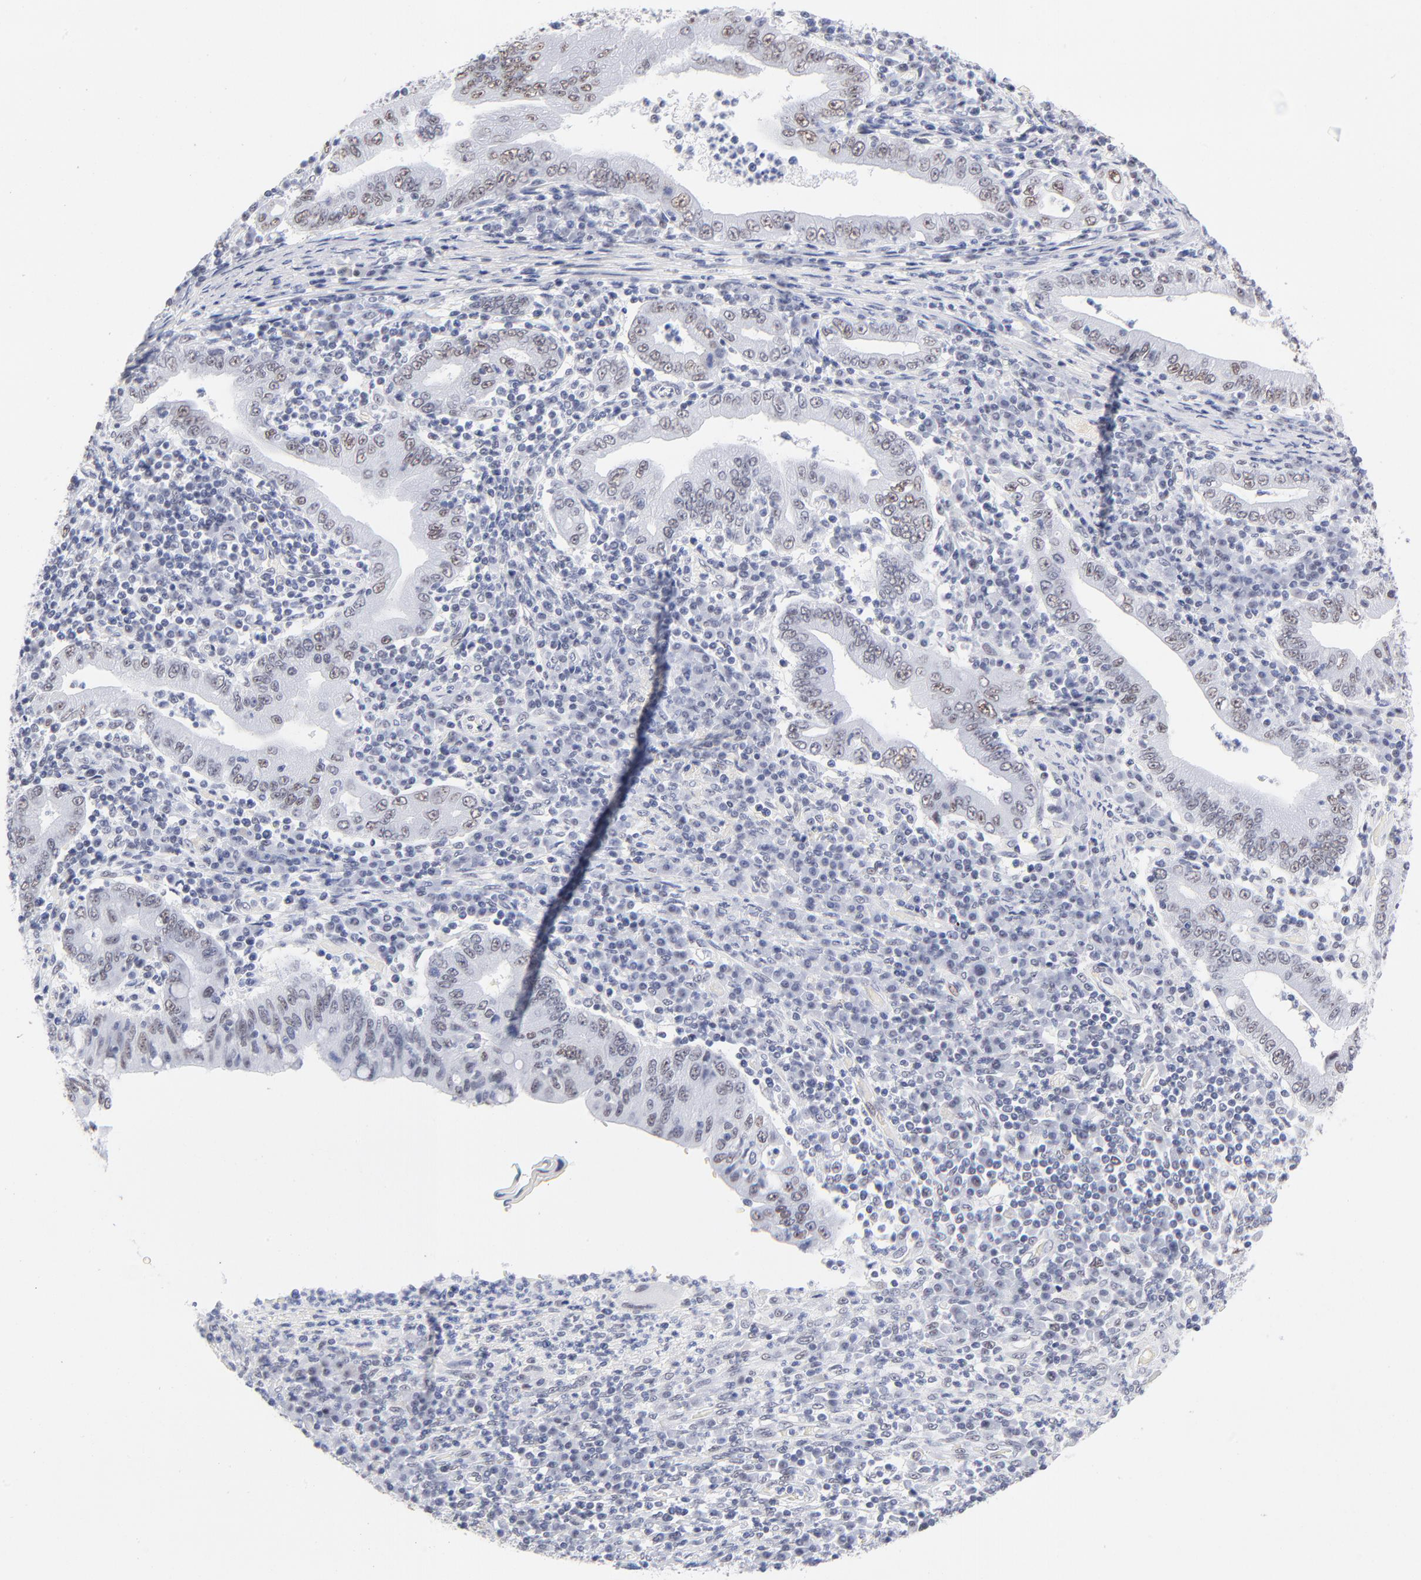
{"staining": {"intensity": "moderate", "quantity": ">75%", "location": "nuclear"}, "tissue": "stomach cancer", "cell_type": "Tumor cells", "image_type": "cancer", "snomed": [{"axis": "morphology", "description": "Normal tissue, NOS"}, {"axis": "morphology", "description": "Adenocarcinoma, NOS"}, {"axis": "topography", "description": "Esophagus"}, {"axis": "topography", "description": "Stomach, upper"}, {"axis": "topography", "description": "Peripheral nerve tissue"}], "caption": "Immunohistochemical staining of human stomach adenocarcinoma shows moderate nuclear protein expression in approximately >75% of tumor cells.", "gene": "SNRPB", "patient": {"sex": "male", "age": 62}}